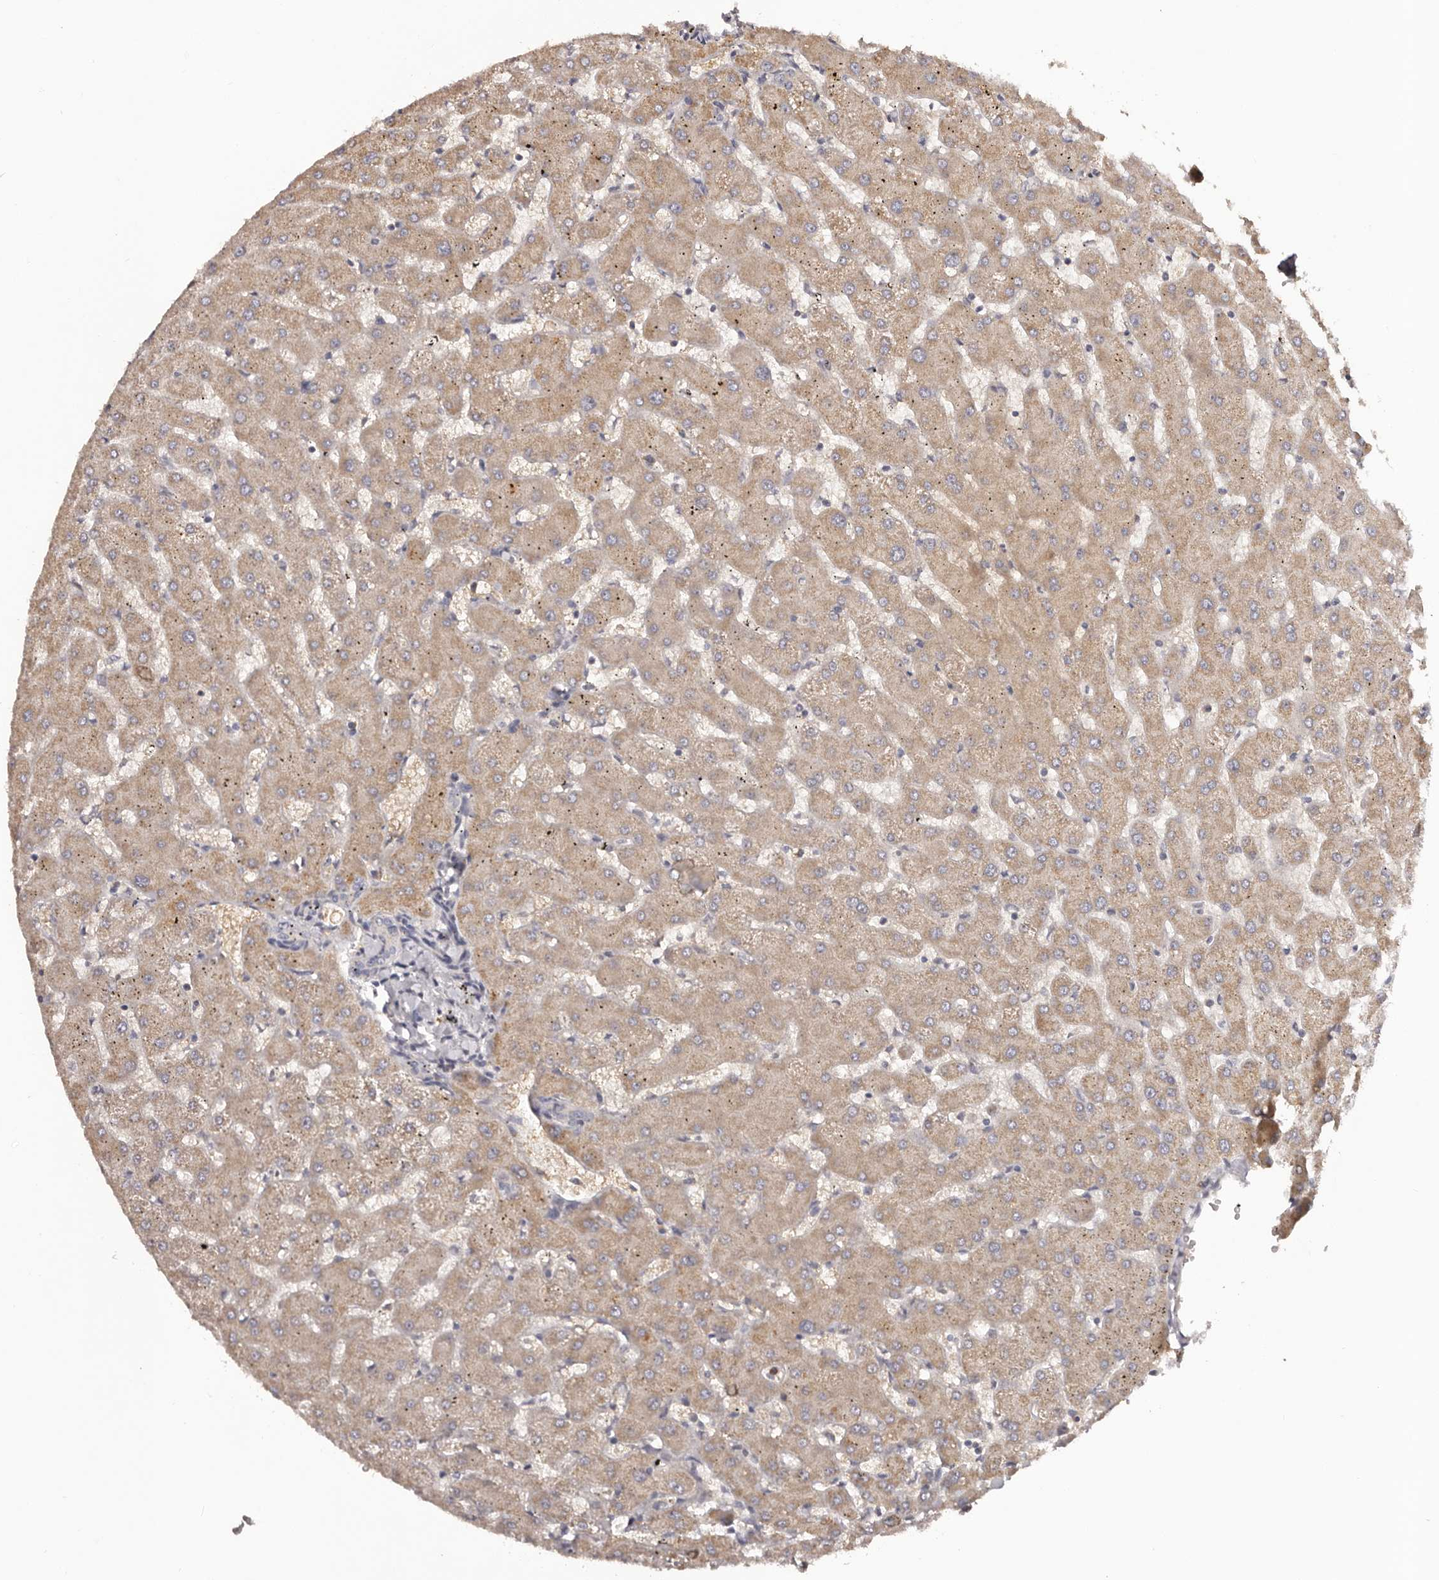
{"staining": {"intensity": "weak", "quantity": "25%-75%", "location": "cytoplasmic/membranous"}, "tissue": "liver", "cell_type": "Cholangiocytes", "image_type": "normal", "snomed": [{"axis": "morphology", "description": "Normal tissue, NOS"}, {"axis": "topography", "description": "Liver"}], "caption": "Protein staining demonstrates weak cytoplasmic/membranous expression in about 25%-75% of cholangiocytes in benign liver.", "gene": "LTV1", "patient": {"sex": "female", "age": 63}}